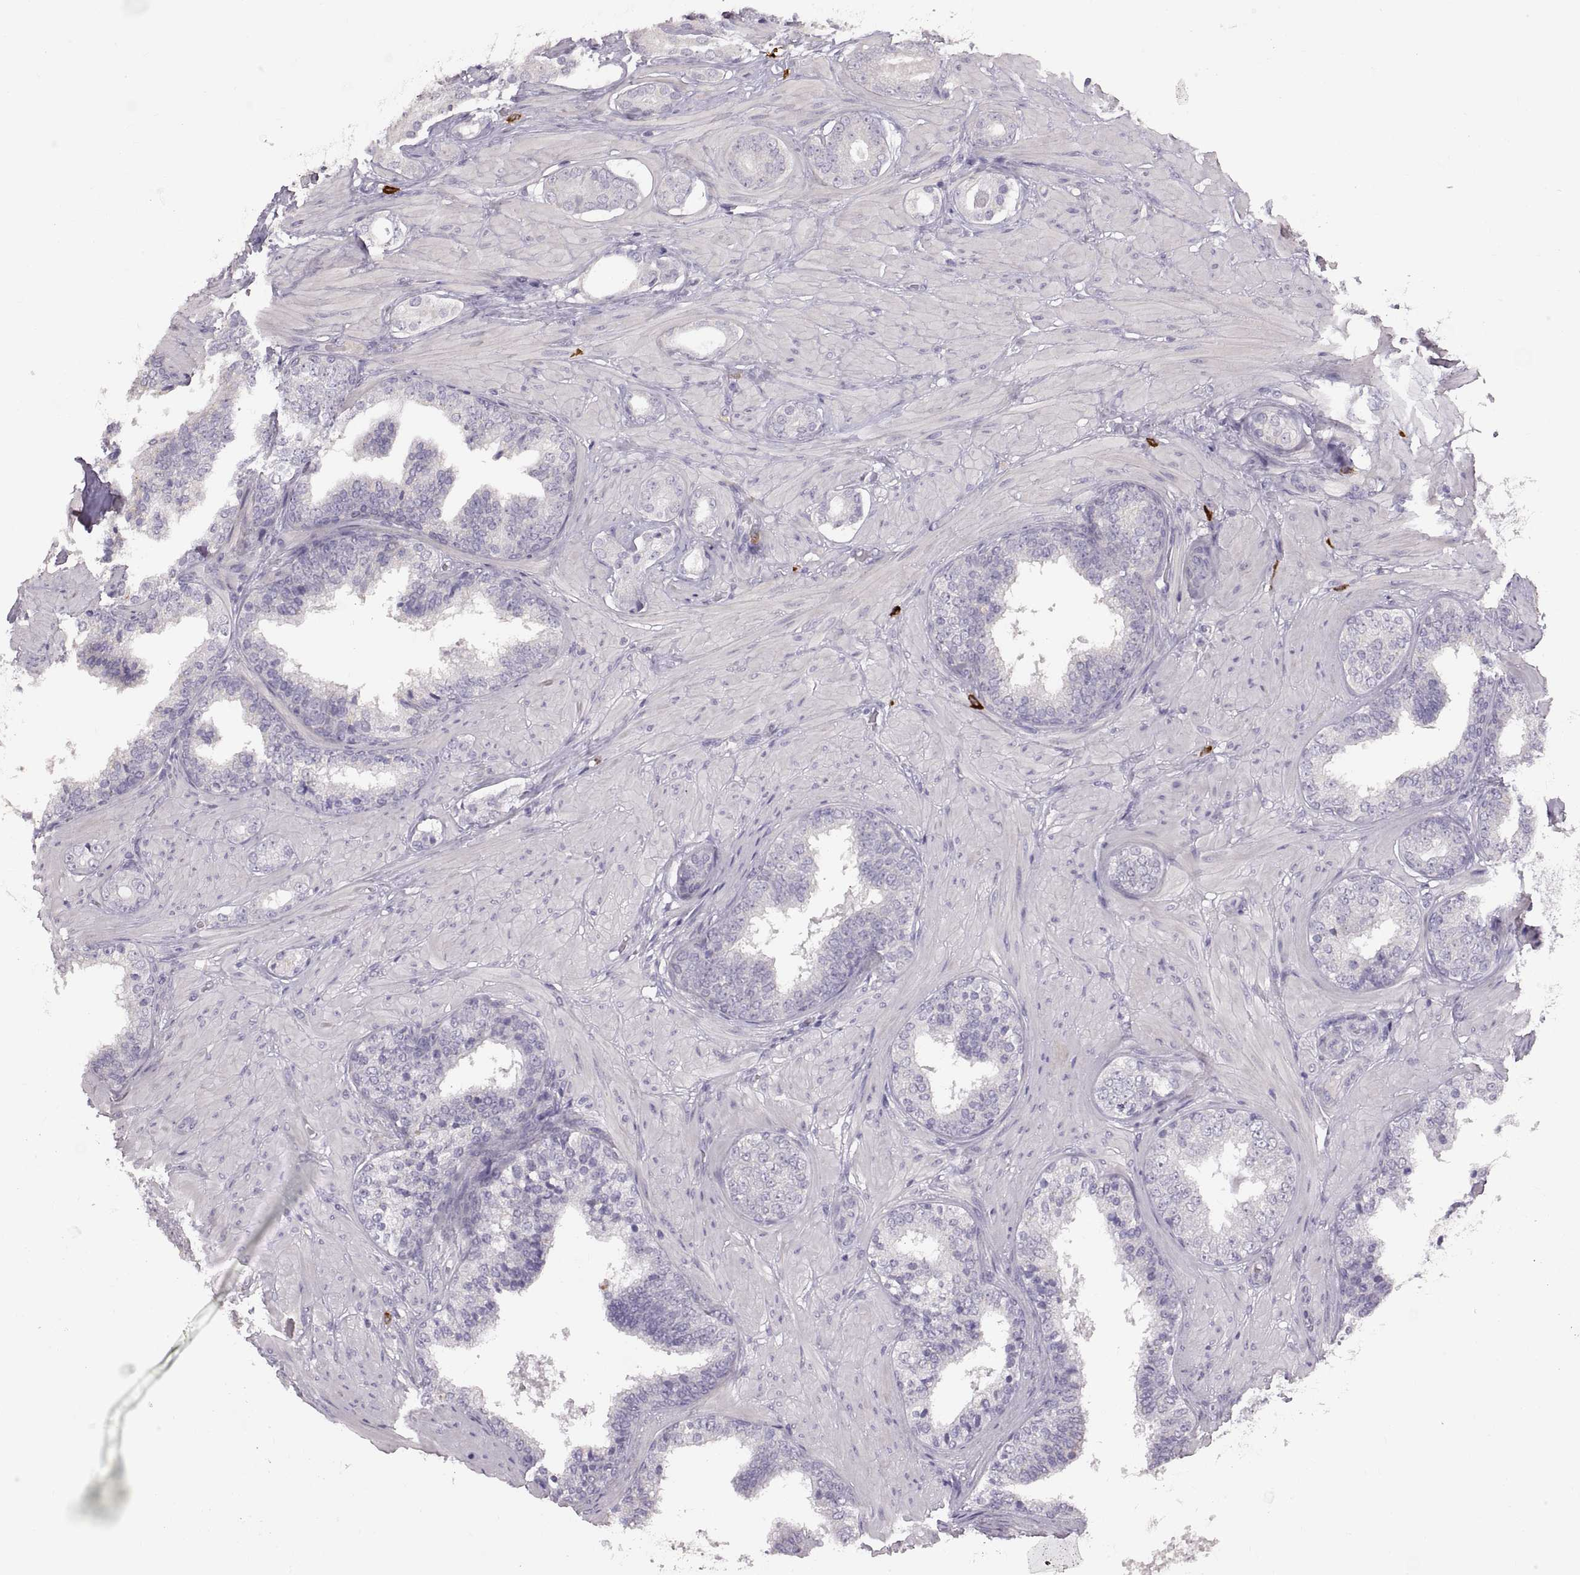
{"staining": {"intensity": "negative", "quantity": "none", "location": "none"}, "tissue": "prostate cancer", "cell_type": "Tumor cells", "image_type": "cancer", "snomed": [{"axis": "morphology", "description": "Adenocarcinoma, Low grade"}, {"axis": "topography", "description": "Prostate"}], "caption": "The image displays no staining of tumor cells in low-grade adenocarcinoma (prostate).", "gene": "WFDC8", "patient": {"sex": "male", "age": 60}}